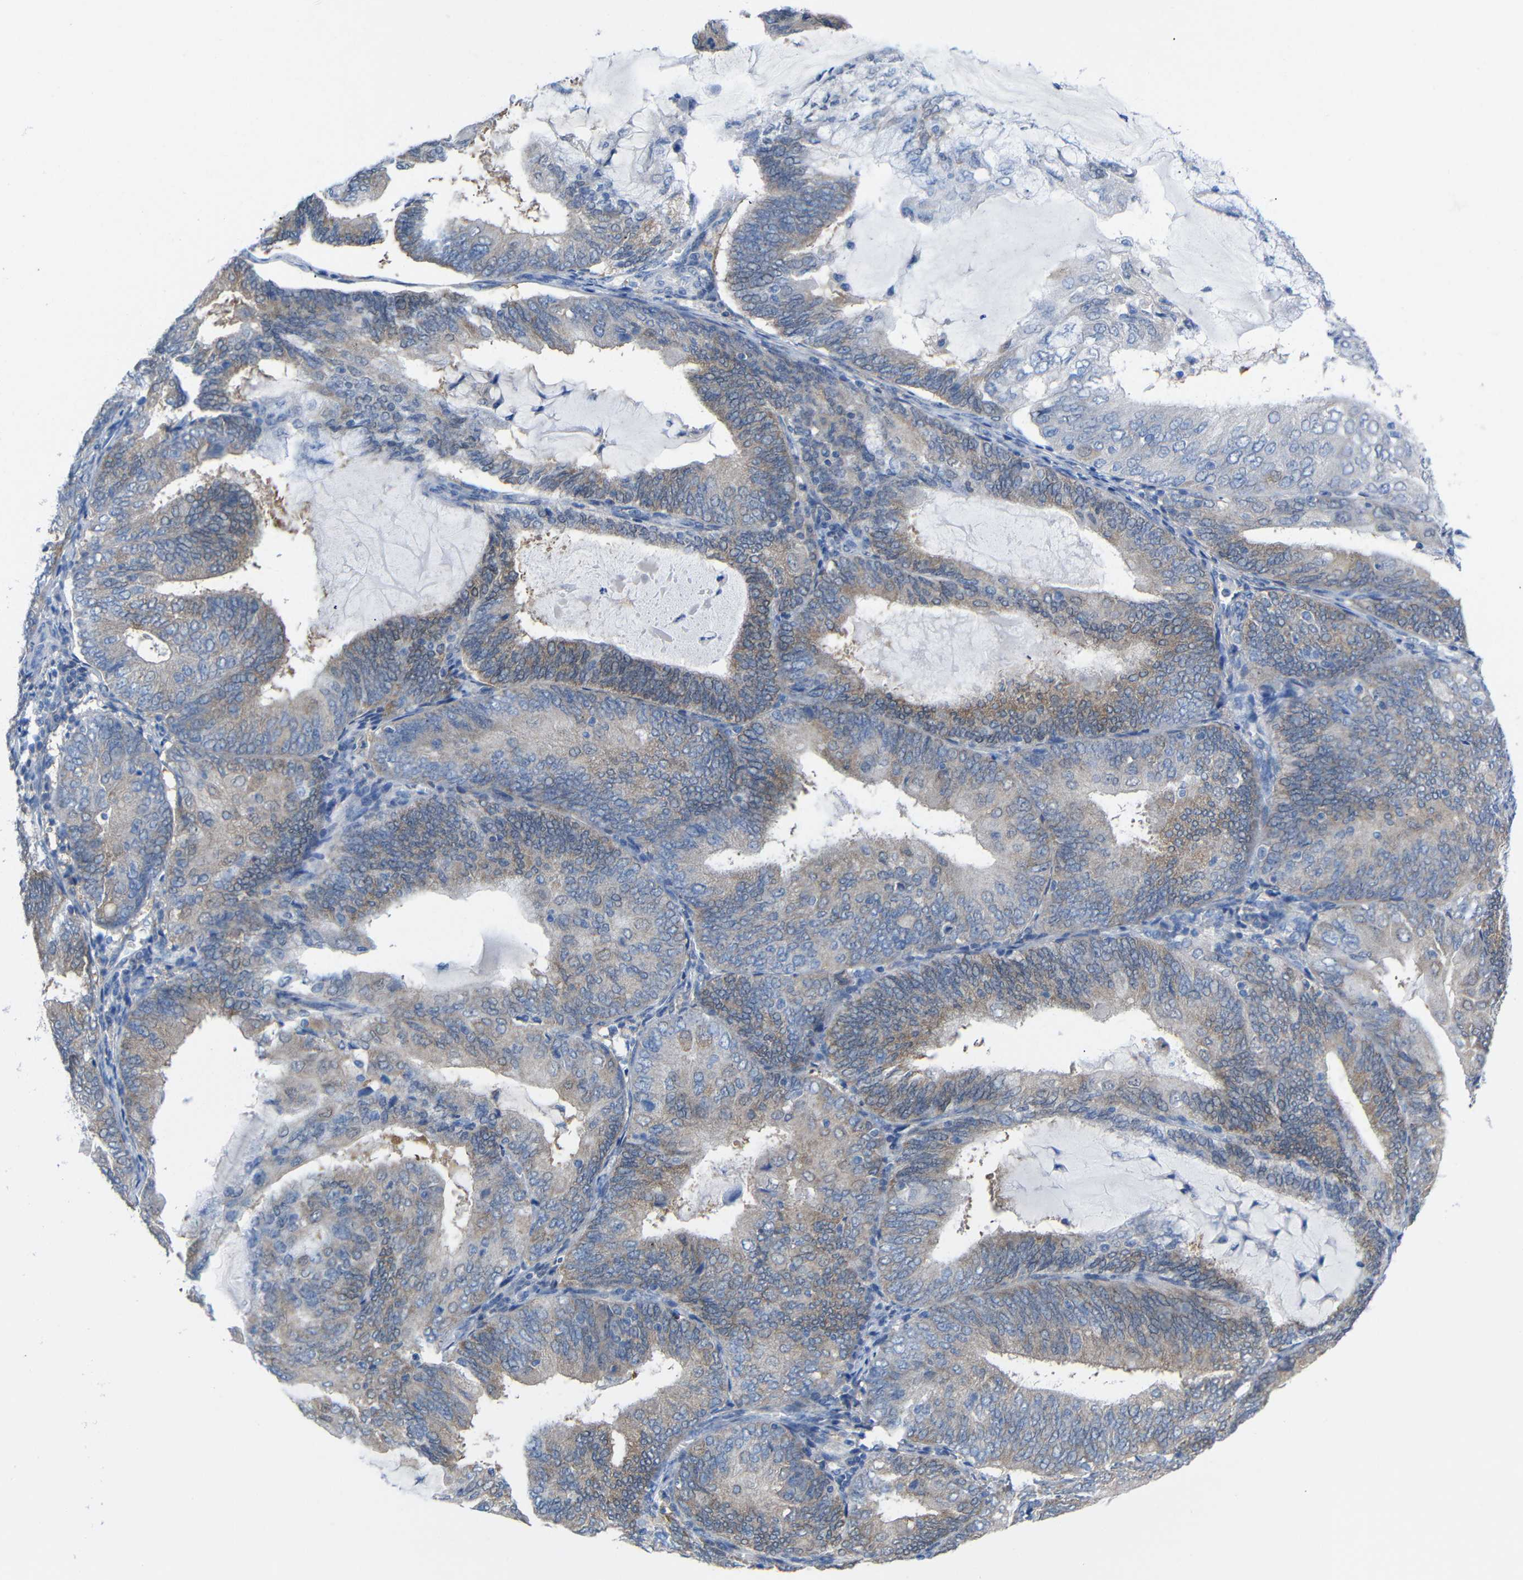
{"staining": {"intensity": "weak", "quantity": ">75%", "location": "cytoplasmic/membranous"}, "tissue": "endometrial cancer", "cell_type": "Tumor cells", "image_type": "cancer", "snomed": [{"axis": "morphology", "description": "Adenocarcinoma, NOS"}, {"axis": "topography", "description": "Endometrium"}], "caption": "IHC (DAB) staining of human endometrial adenocarcinoma reveals weak cytoplasmic/membranous protein staining in approximately >75% of tumor cells.", "gene": "PEBP1", "patient": {"sex": "female", "age": 81}}